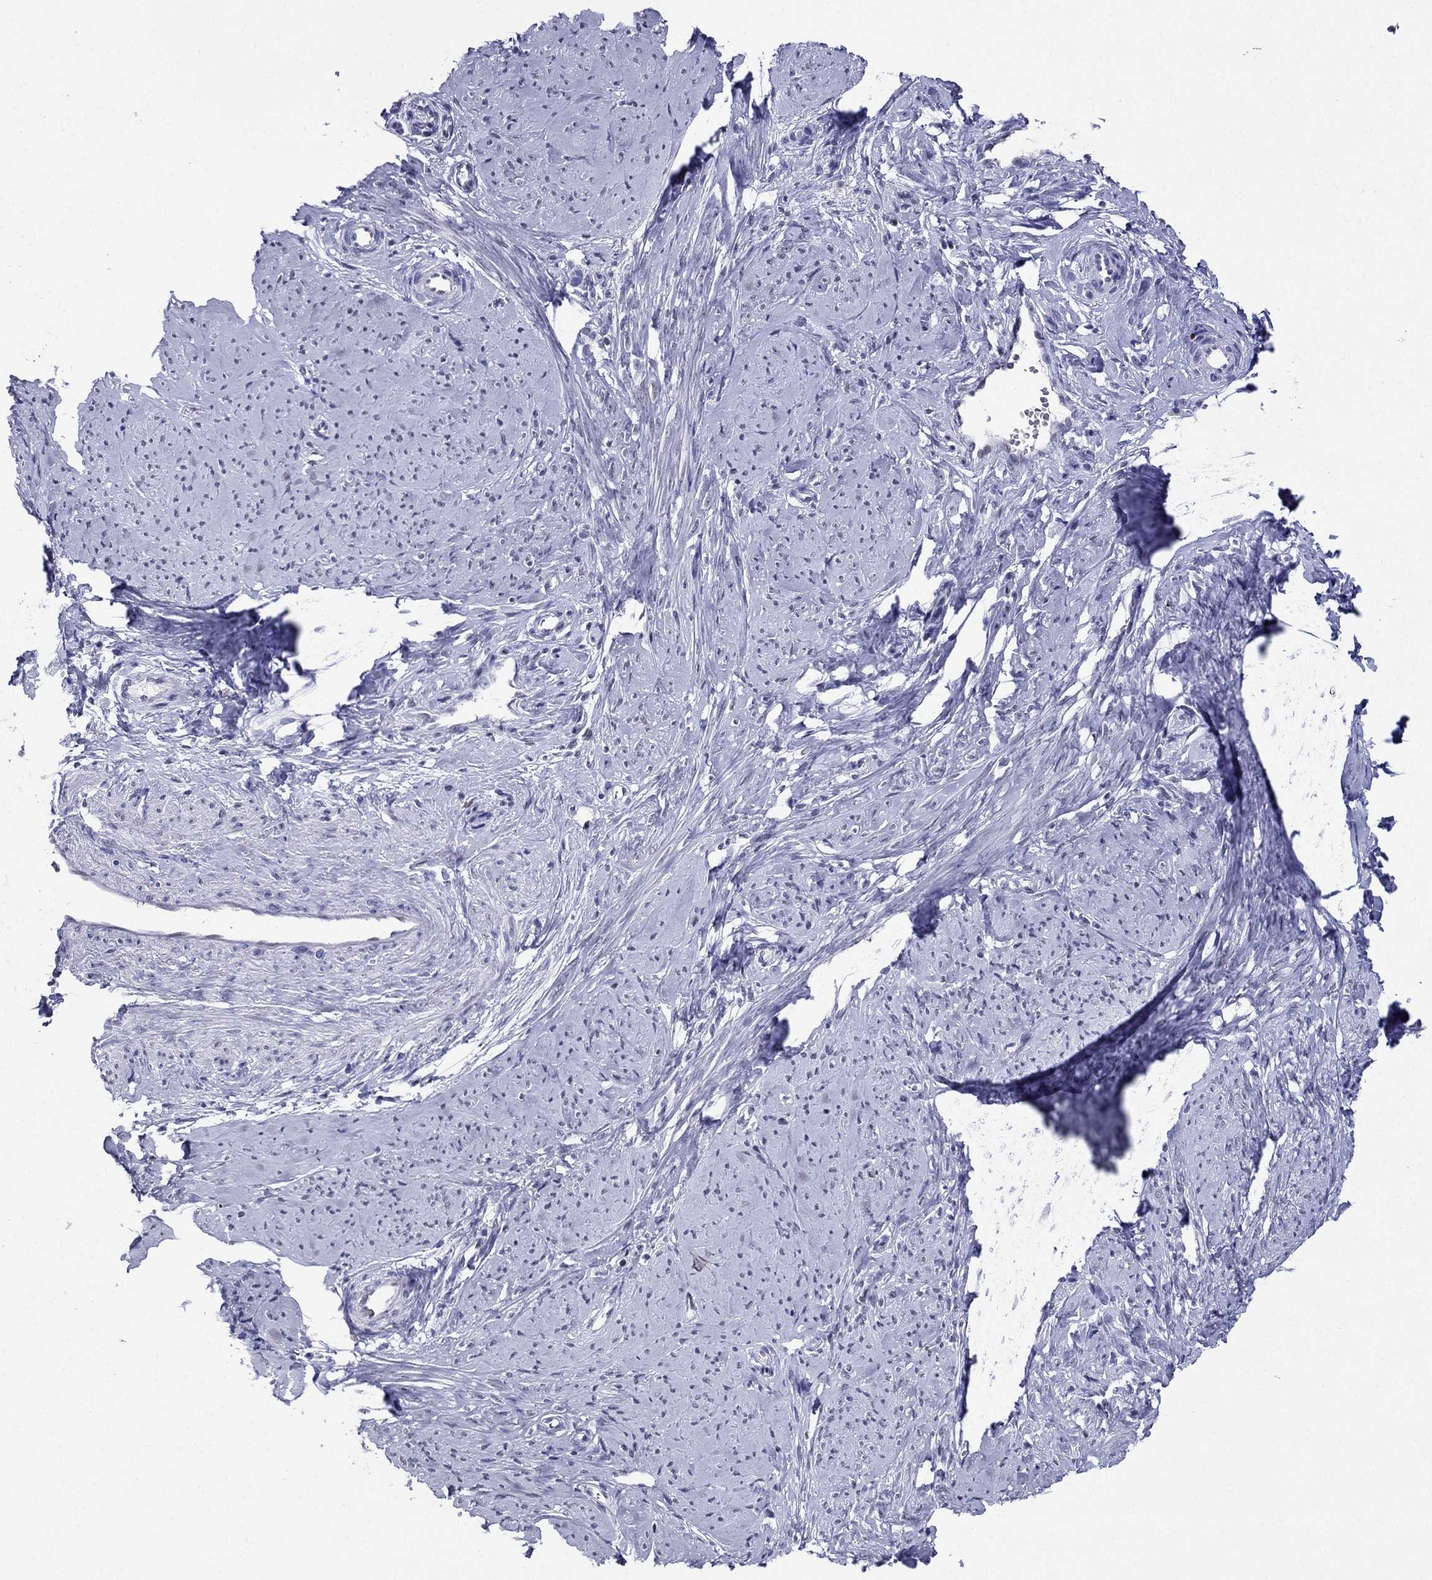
{"staining": {"intensity": "negative", "quantity": "none", "location": "none"}, "tissue": "smooth muscle", "cell_type": "Smooth muscle cells", "image_type": "normal", "snomed": [{"axis": "morphology", "description": "Normal tissue, NOS"}, {"axis": "topography", "description": "Smooth muscle"}], "caption": "Human smooth muscle stained for a protein using IHC reveals no positivity in smooth muscle cells.", "gene": "PPM1G", "patient": {"sex": "female", "age": 48}}